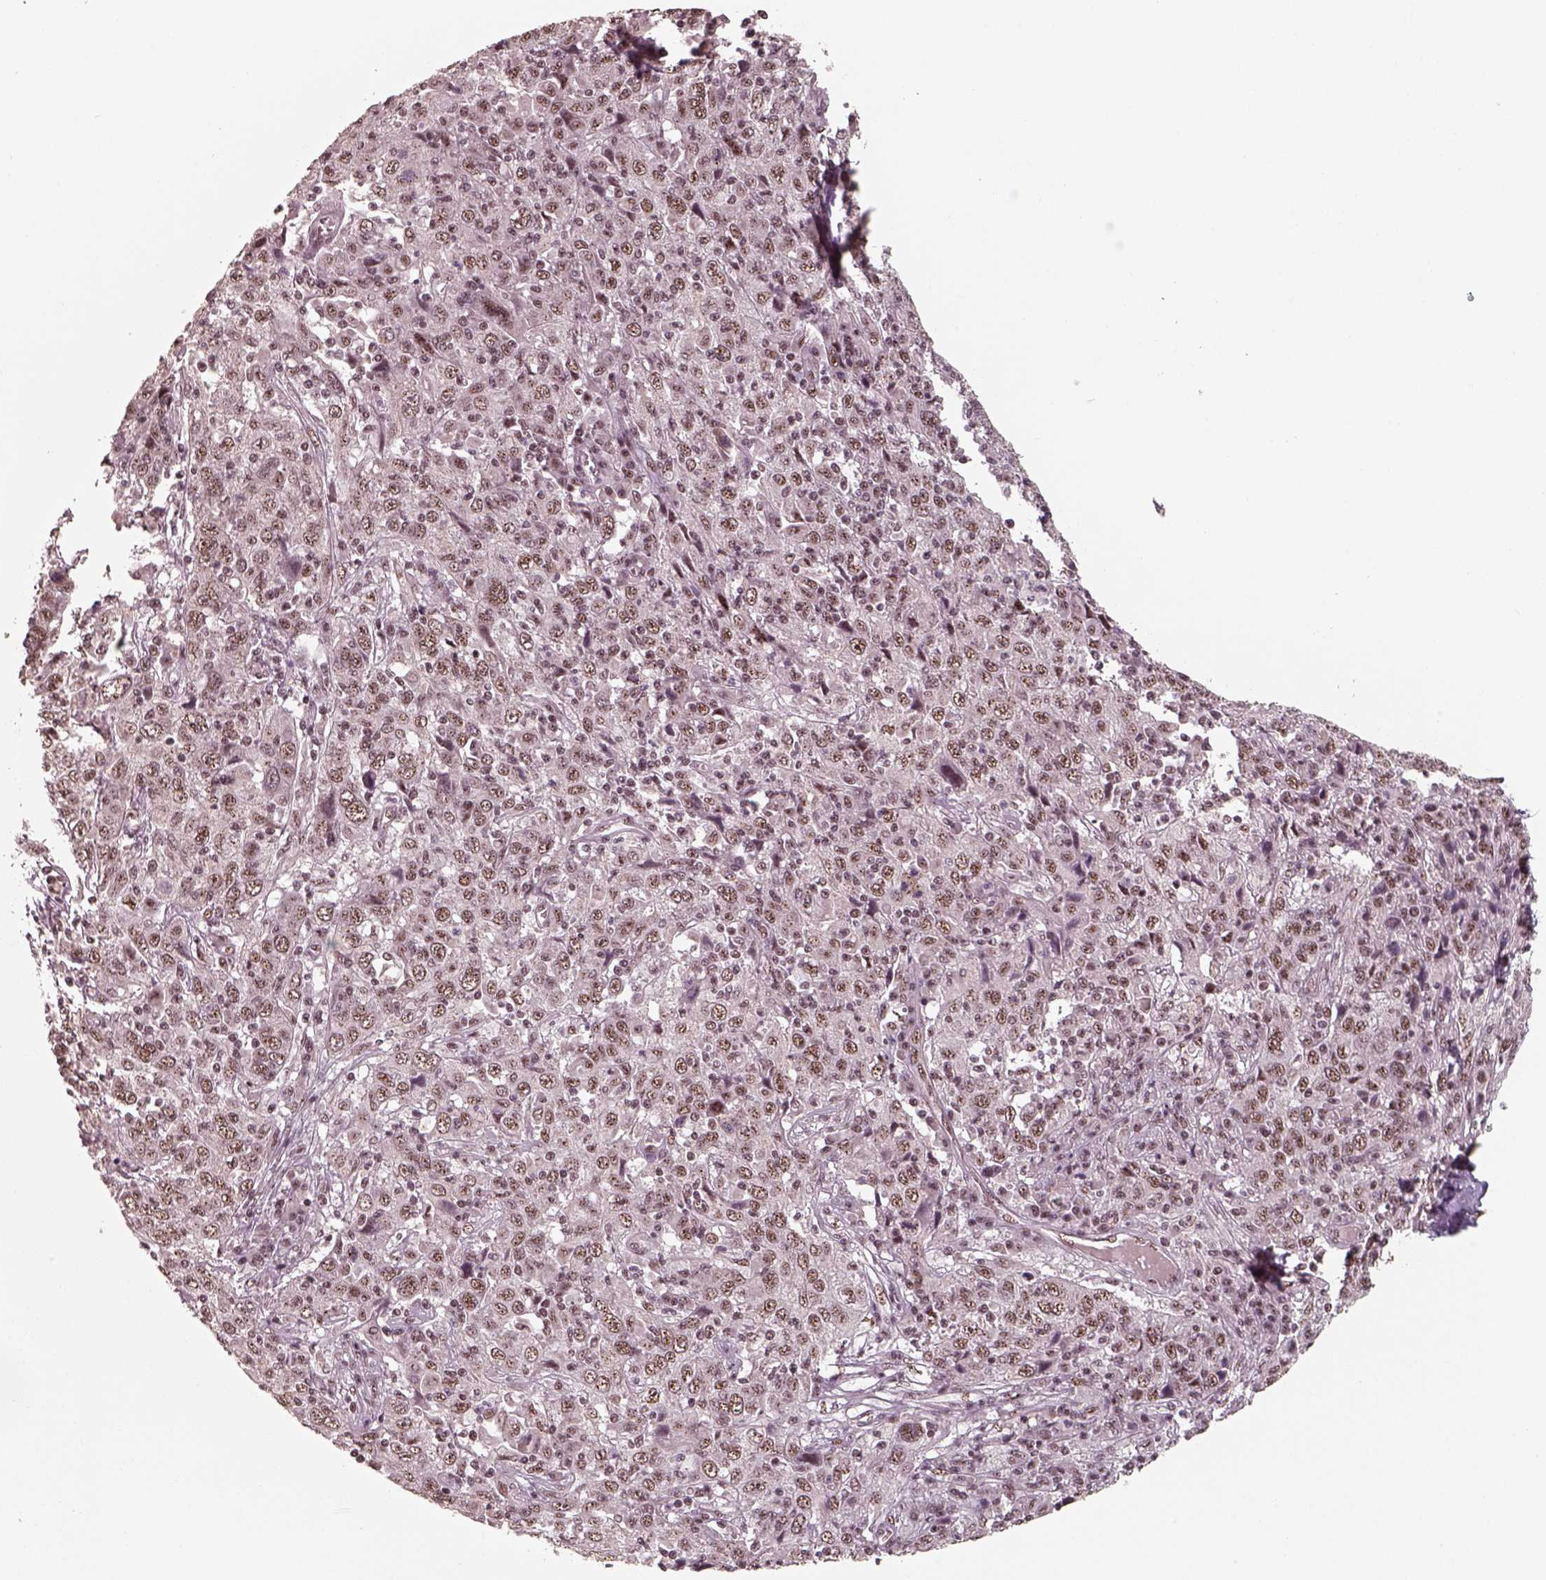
{"staining": {"intensity": "weak", "quantity": ">75%", "location": "nuclear"}, "tissue": "cervical cancer", "cell_type": "Tumor cells", "image_type": "cancer", "snomed": [{"axis": "morphology", "description": "Squamous cell carcinoma, NOS"}, {"axis": "topography", "description": "Cervix"}], "caption": "Cervical squamous cell carcinoma stained with IHC exhibits weak nuclear staining in approximately >75% of tumor cells. (DAB IHC with brightfield microscopy, high magnification).", "gene": "ATXN7L3", "patient": {"sex": "female", "age": 46}}